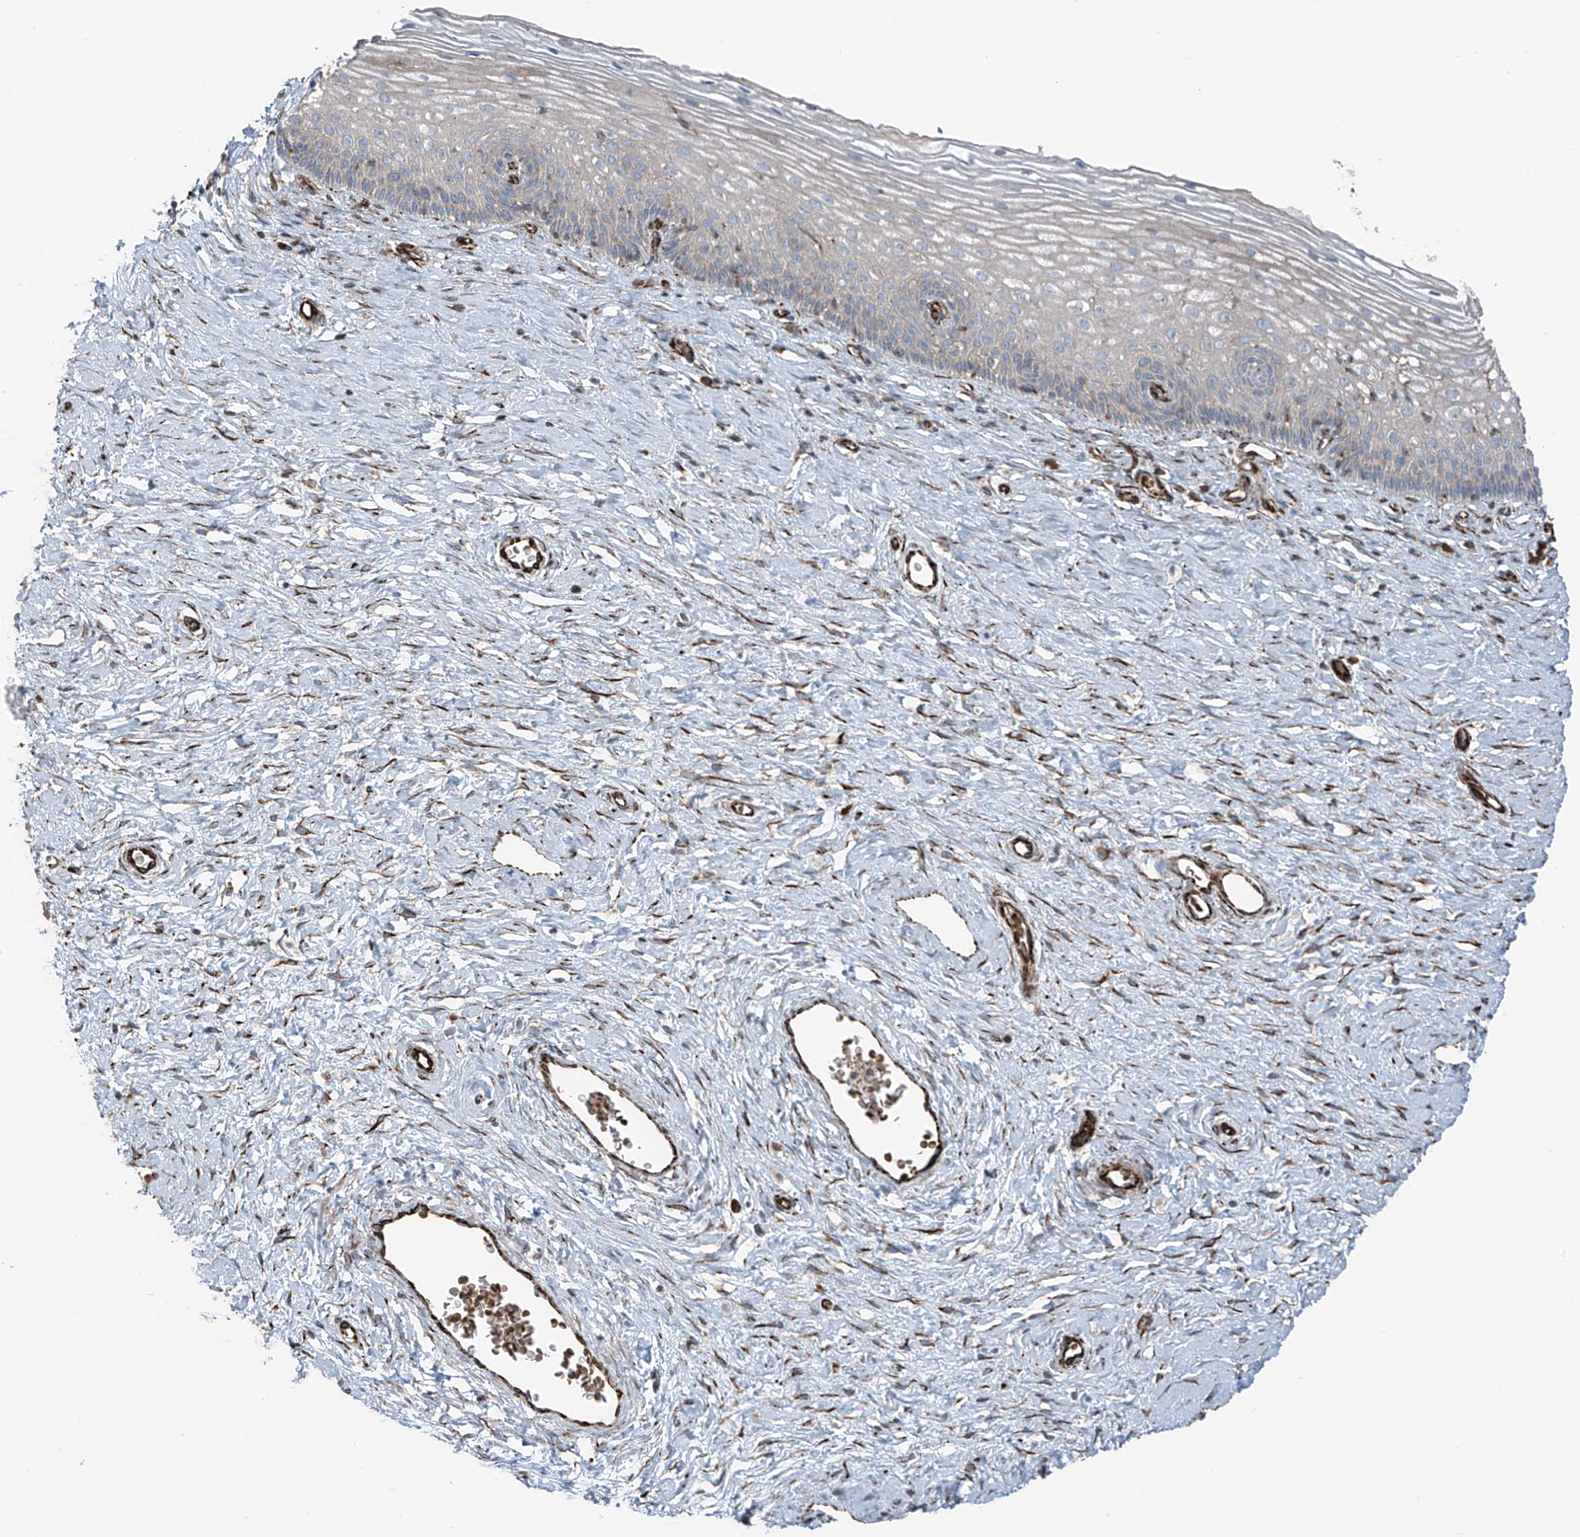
{"staining": {"intensity": "weak", "quantity": "25%-75%", "location": "cytoplasmic/membranous"}, "tissue": "cervix", "cell_type": "Glandular cells", "image_type": "normal", "snomed": [{"axis": "morphology", "description": "Normal tissue, NOS"}, {"axis": "topography", "description": "Cervix"}], "caption": "IHC micrograph of unremarkable cervix stained for a protein (brown), which exhibits low levels of weak cytoplasmic/membranous staining in approximately 25%-75% of glandular cells.", "gene": "ERLEC1", "patient": {"sex": "female", "age": 33}}